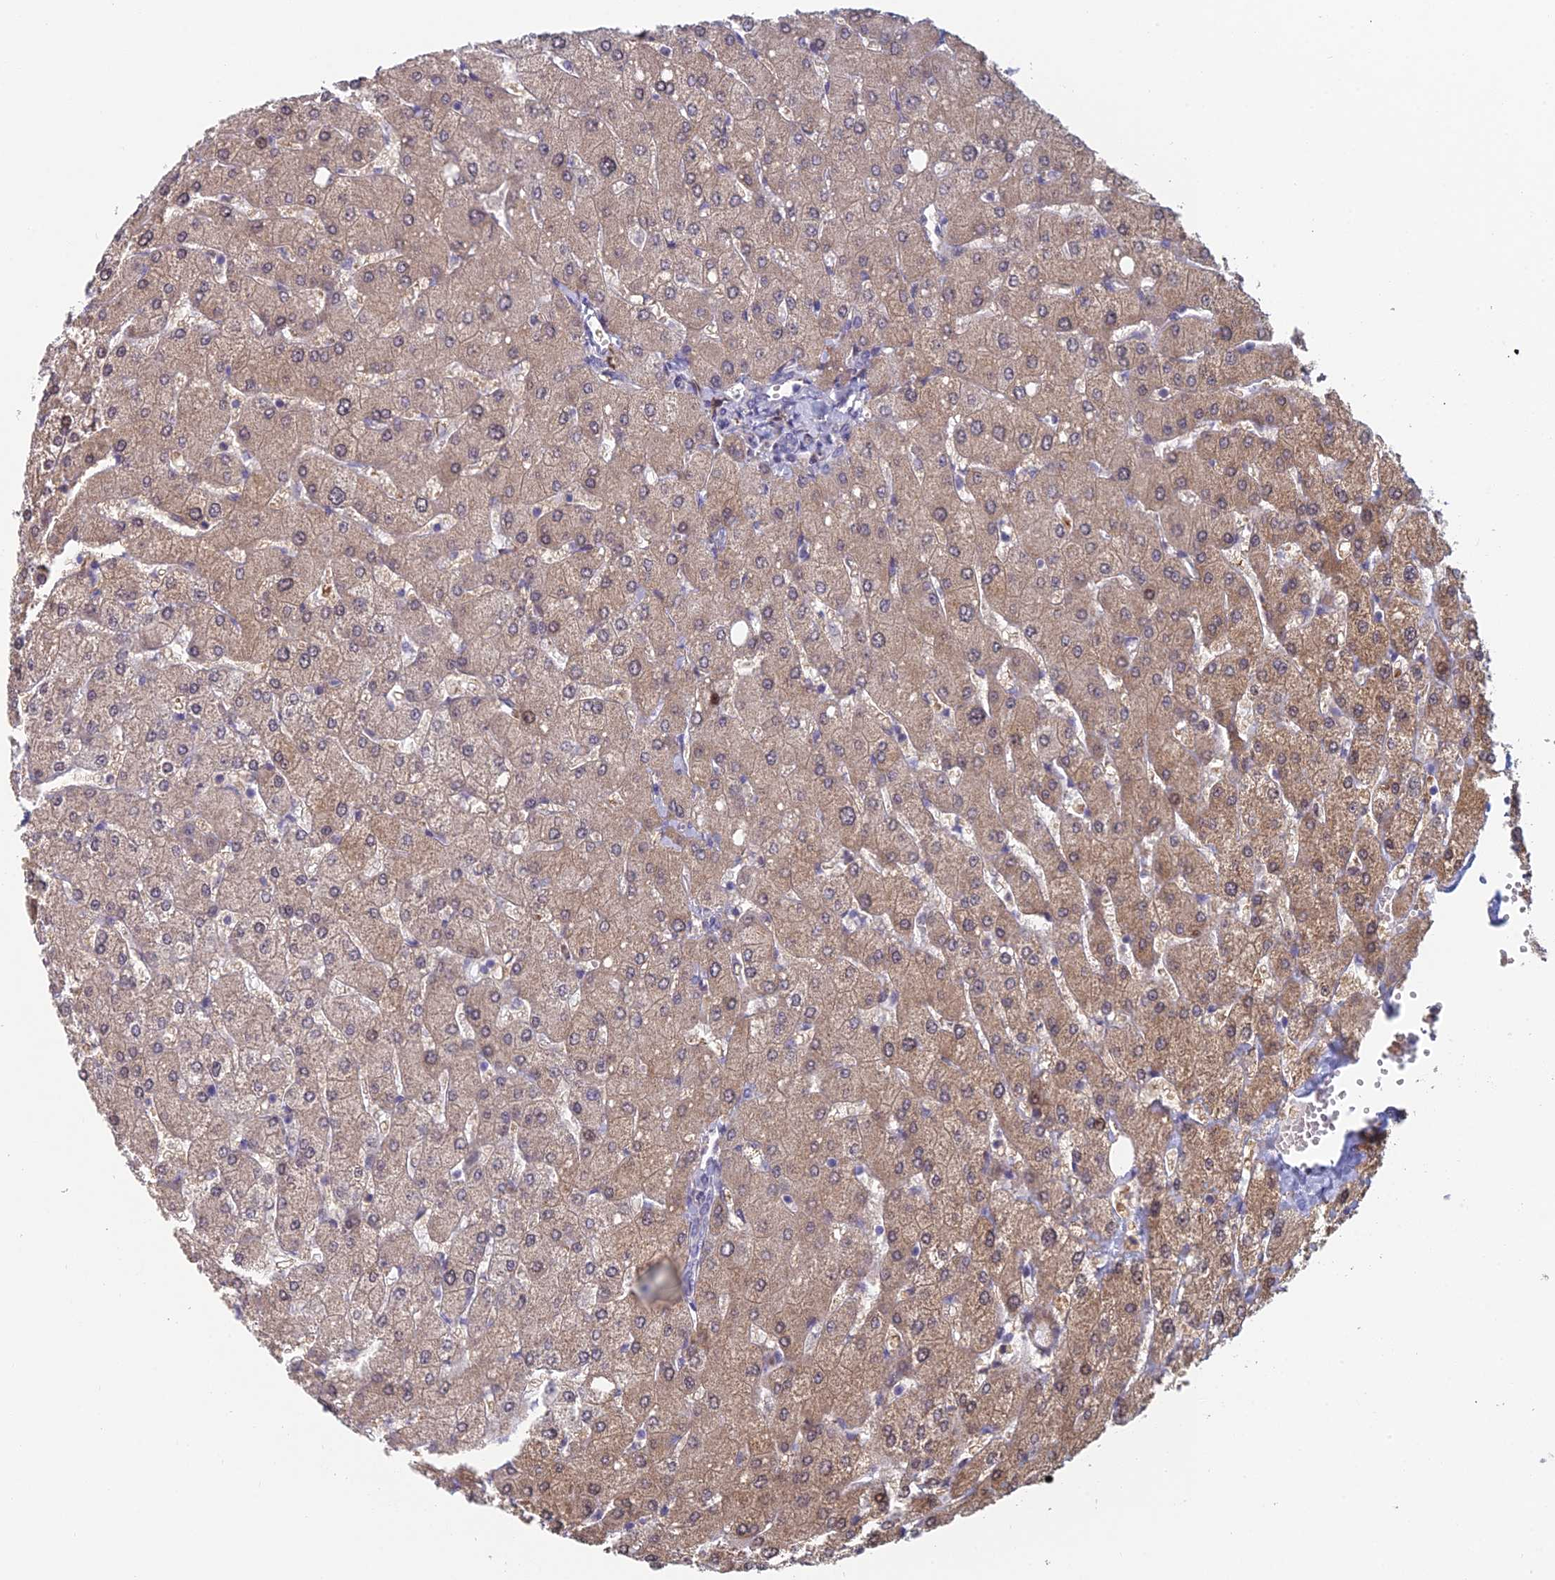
{"staining": {"intensity": "negative", "quantity": "none", "location": "none"}, "tissue": "liver", "cell_type": "Cholangiocytes", "image_type": "normal", "snomed": [{"axis": "morphology", "description": "Normal tissue, NOS"}, {"axis": "topography", "description": "Liver"}], "caption": "Cholangiocytes show no significant positivity in benign liver. Brightfield microscopy of immunohistochemistry stained with DAB (brown) and hematoxylin (blue), captured at high magnification.", "gene": "PPP1R26", "patient": {"sex": "male", "age": 55}}